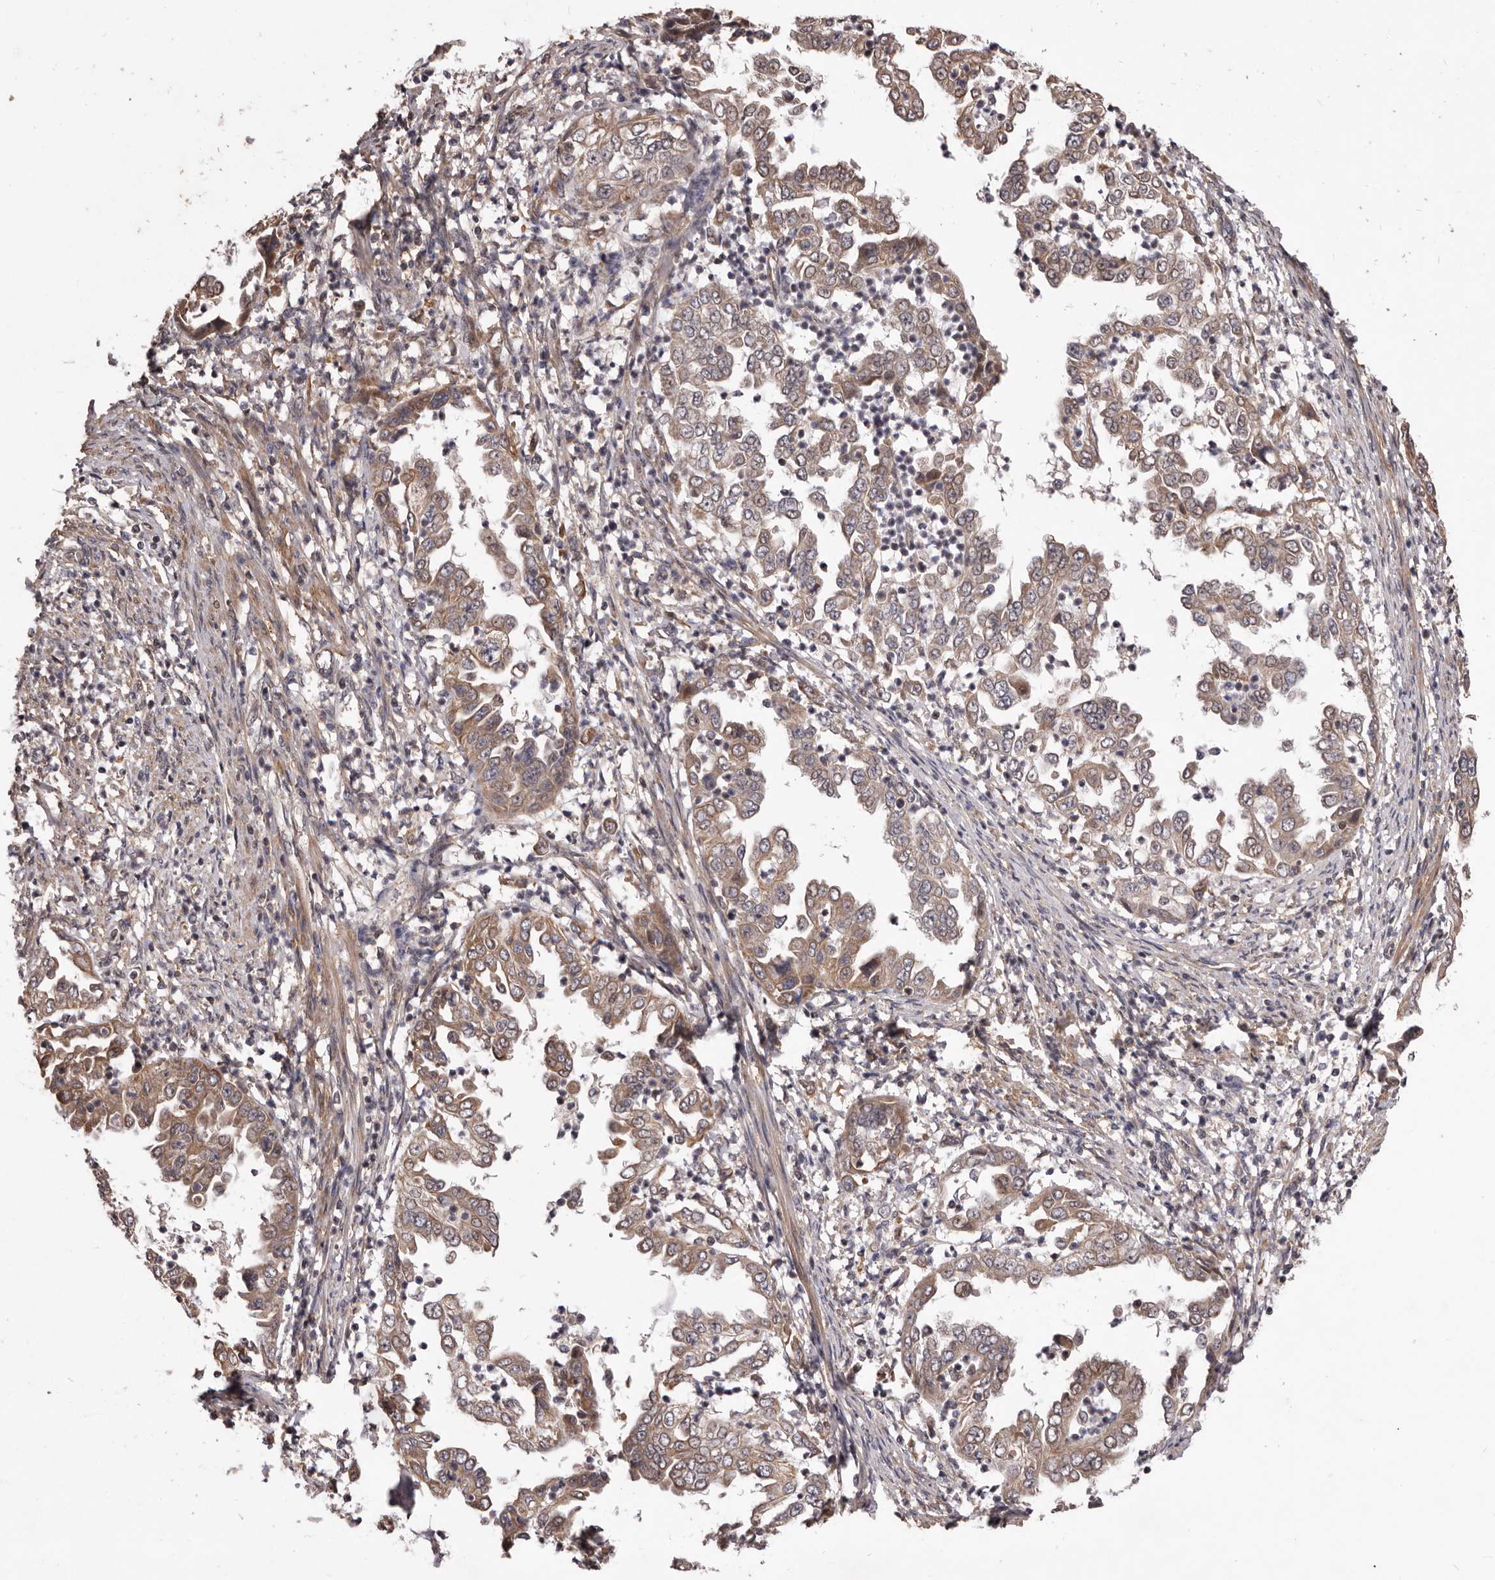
{"staining": {"intensity": "moderate", "quantity": ">75%", "location": "cytoplasmic/membranous"}, "tissue": "endometrial cancer", "cell_type": "Tumor cells", "image_type": "cancer", "snomed": [{"axis": "morphology", "description": "Adenocarcinoma, NOS"}, {"axis": "topography", "description": "Endometrium"}], "caption": "Immunohistochemistry staining of endometrial cancer, which exhibits medium levels of moderate cytoplasmic/membranous expression in about >75% of tumor cells indicating moderate cytoplasmic/membranous protein expression. The staining was performed using DAB (3,3'-diaminobenzidine) (brown) for protein detection and nuclei were counterstained in hematoxylin (blue).", "gene": "CELF3", "patient": {"sex": "female", "age": 85}}